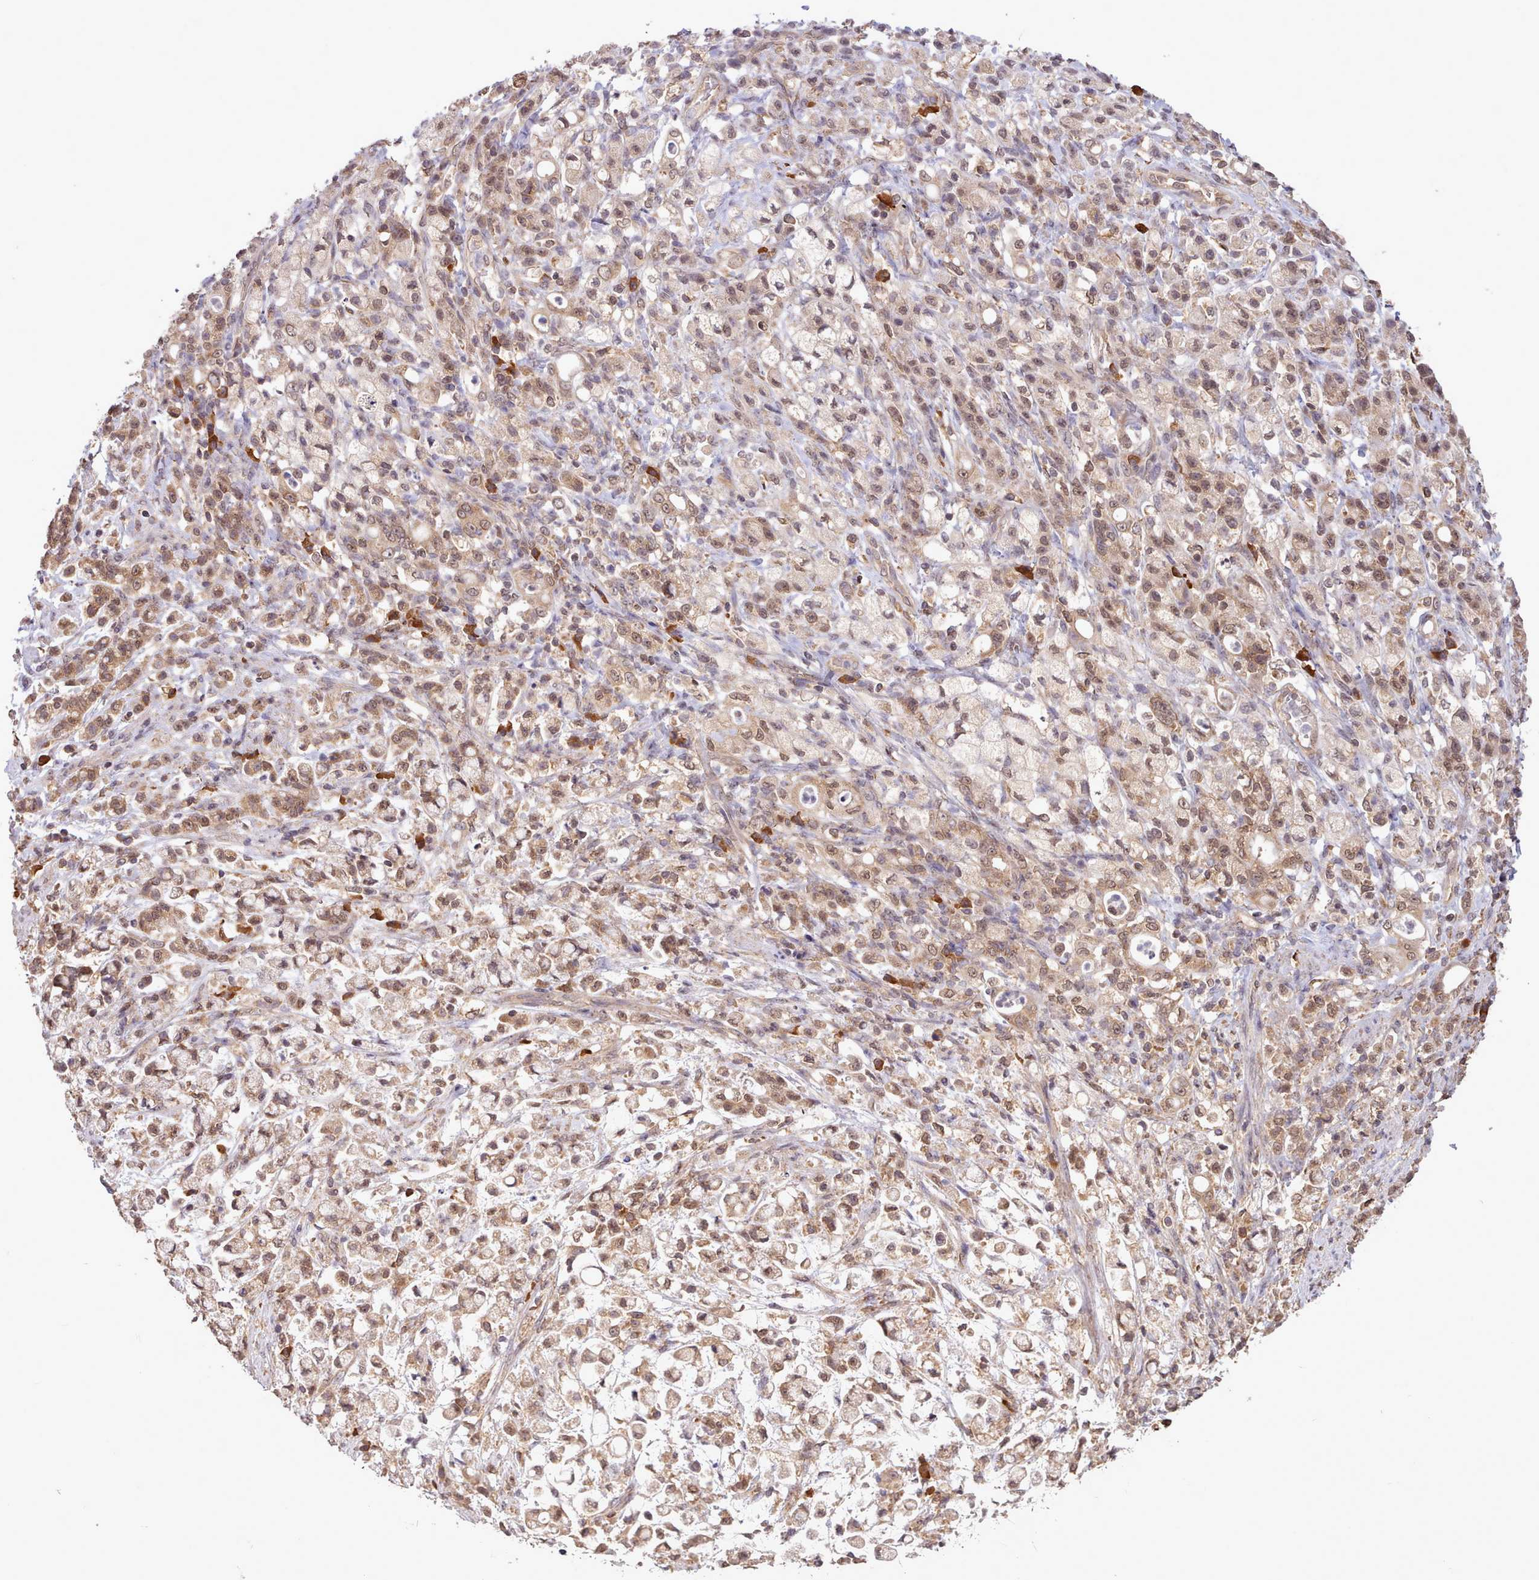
{"staining": {"intensity": "moderate", "quantity": ">75%", "location": "cytoplasmic/membranous,nuclear"}, "tissue": "stomach cancer", "cell_type": "Tumor cells", "image_type": "cancer", "snomed": [{"axis": "morphology", "description": "Adenocarcinoma, NOS"}, {"axis": "topography", "description": "Stomach"}], "caption": "Protein expression analysis of adenocarcinoma (stomach) reveals moderate cytoplasmic/membranous and nuclear positivity in about >75% of tumor cells.", "gene": "PIP4P1", "patient": {"sex": "female", "age": 60}}